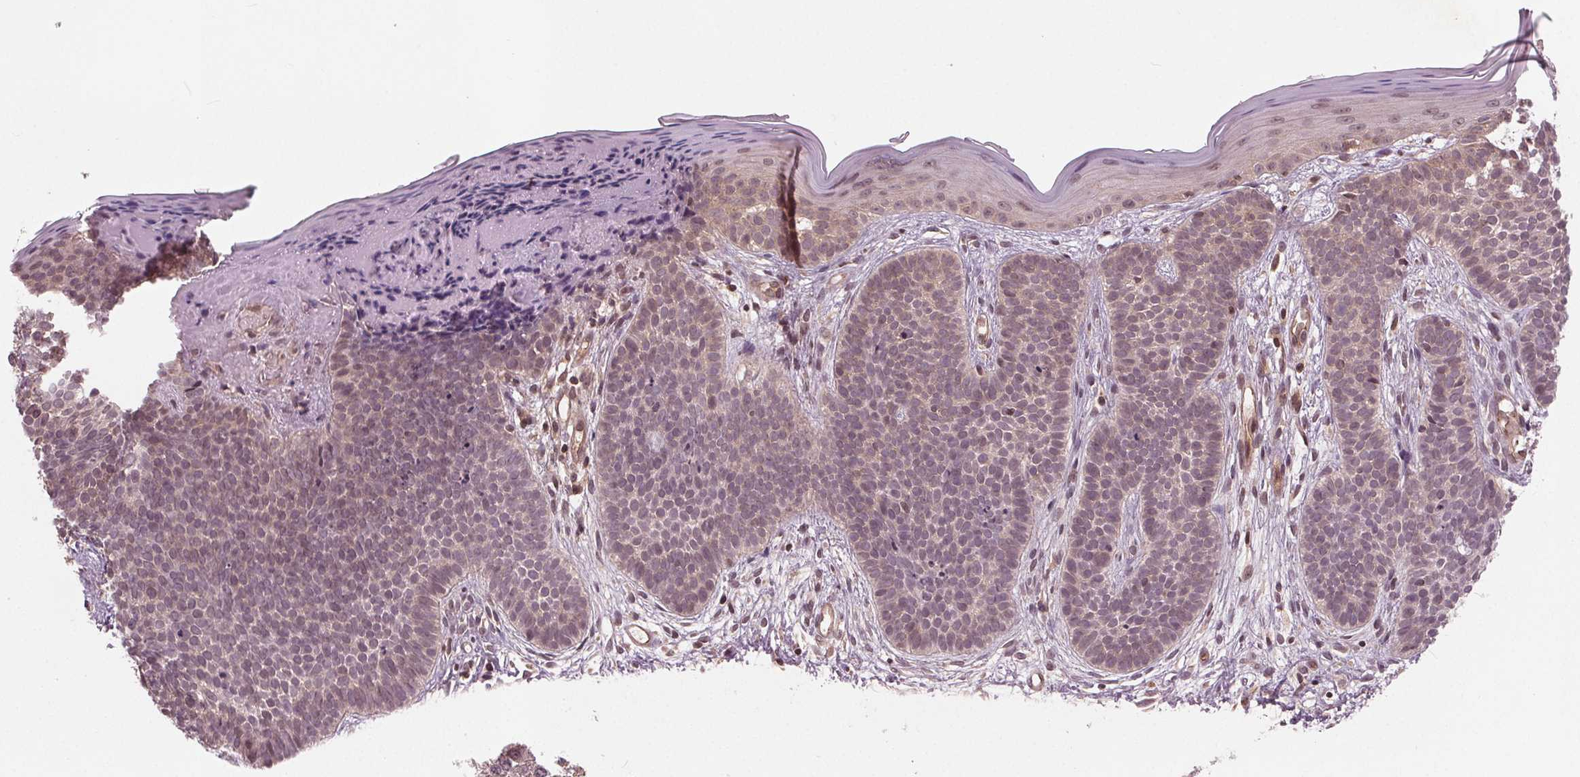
{"staining": {"intensity": "weak", "quantity": "<25%", "location": "nuclear"}, "tissue": "skin cancer", "cell_type": "Tumor cells", "image_type": "cancer", "snomed": [{"axis": "morphology", "description": "Basal cell carcinoma"}, {"axis": "topography", "description": "Skin"}], "caption": "Immunohistochemical staining of skin cancer (basal cell carcinoma) displays no significant positivity in tumor cells.", "gene": "BTBD1", "patient": {"sex": "female", "age": 70}}